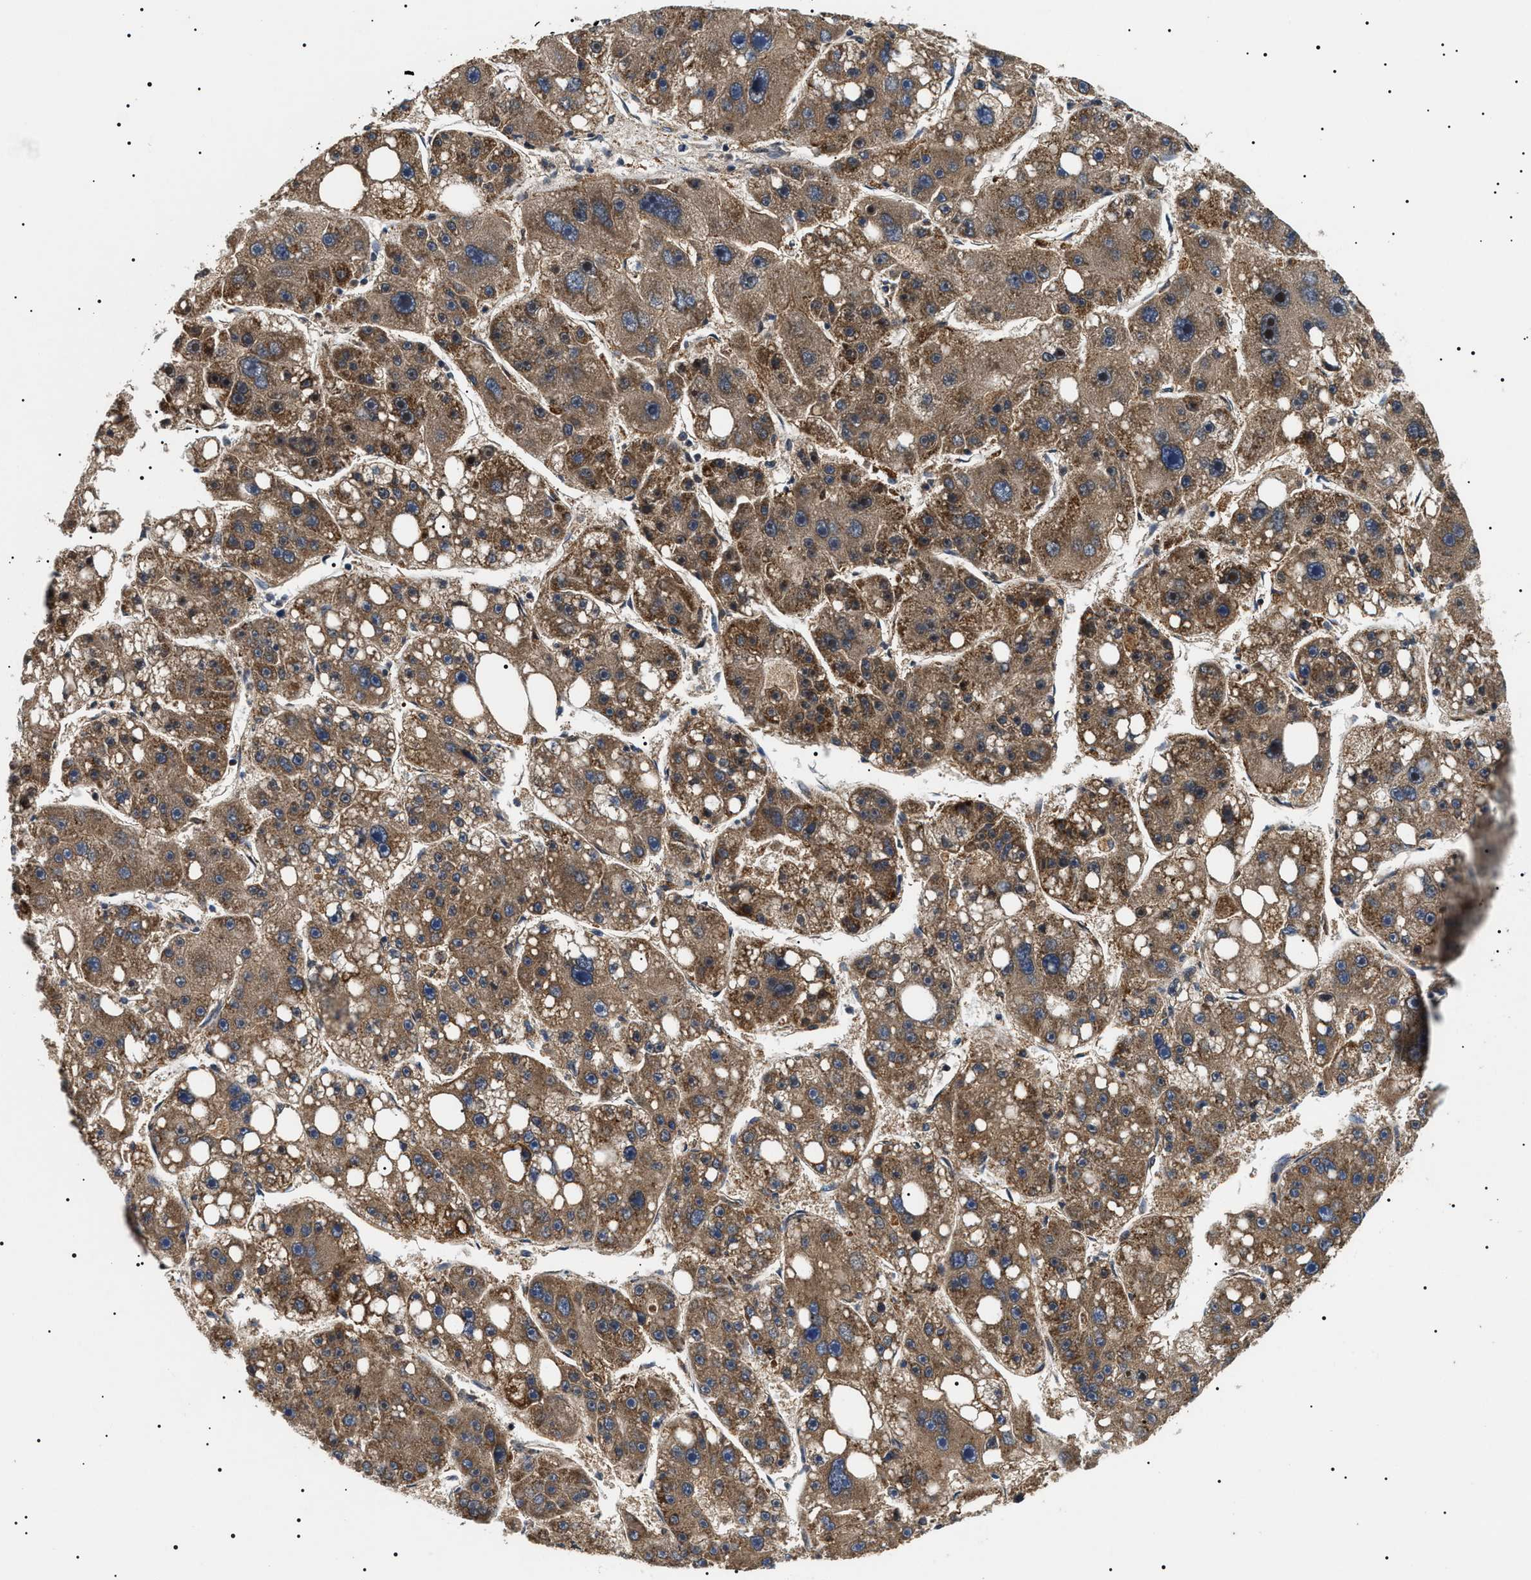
{"staining": {"intensity": "moderate", "quantity": ">75%", "location": "cytoplasmic/membranous"}, "tissue": "liver cancer", "cell_type": "Tumor cells", "image_type": "cancer", "snomed": [{"axis": "morphology", "description": "Carcinoma, Hepatocellular, NOS"}, {"axis": "topography", "description": "Liver"}], "caption": "Human liver cancer stained with a brown dye demonstrates moderate cytoplasmic/membranous positive positivity in about >75% of tumor cells.", "gene": "OXSM", "patient": {"sex": "female", "age": 61}}